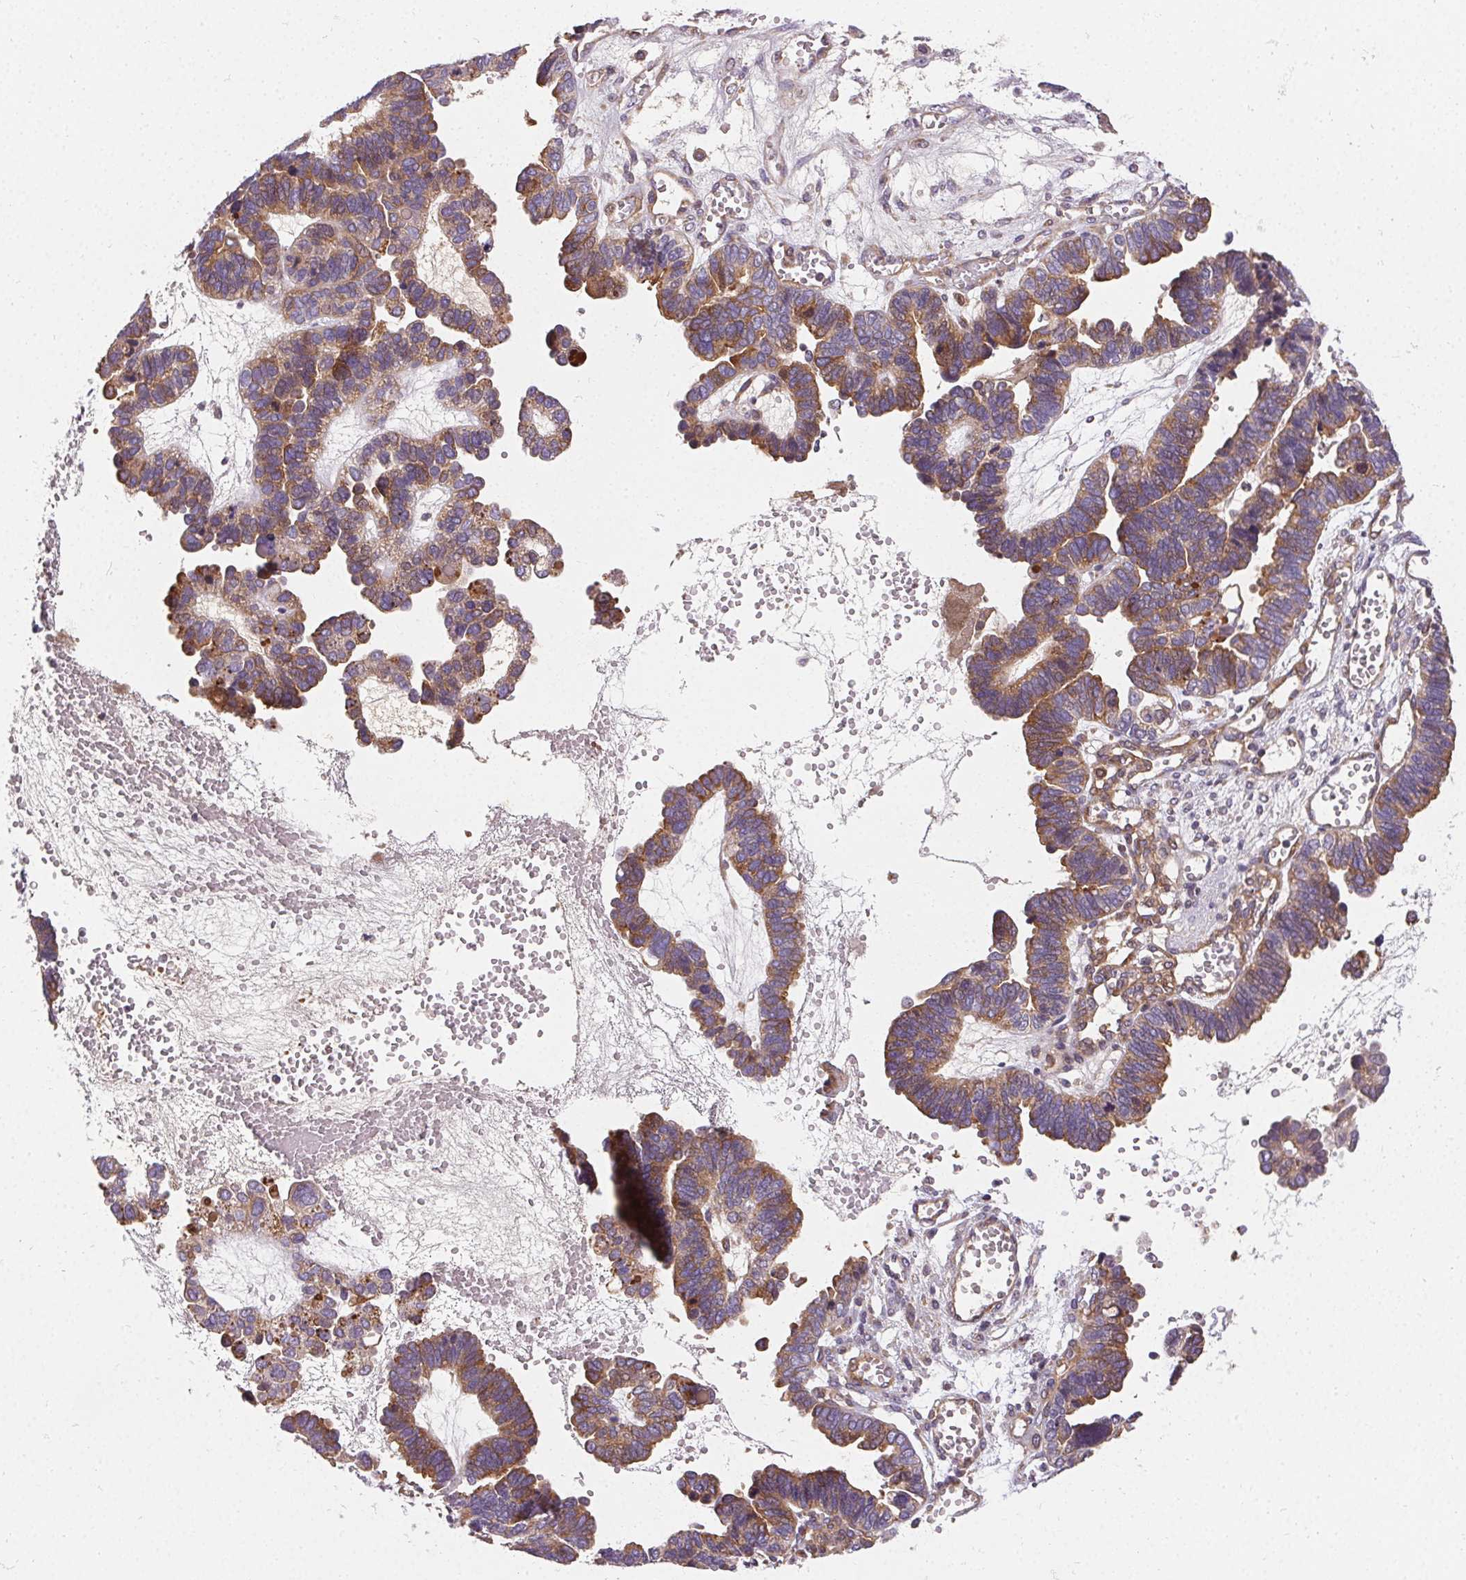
{"staining": {"intensity": "weak", "quantity": ">75%", "location": "cytoplasmic/membranous"}, "tissue": "ovarian cancer", "cell_type": "Tumor cells", "image_type": "cancer", "snomed": [{"axis": "morphology", "description": "Cystadenocarcinoma, serous, NOS"}, {"axis": "topography", "description": "Ovary"}], "caption": "Immunohistochemistry photomicrograph of neoplastic tissue: human ovarian cancer stained using immunohistochemistry reveals low levels of weak protein expression localized specifically in the cytoplasmic/membranous of tumor cells, appearing as a cytoplasmic/membranous brown color.", "gene": "APLP1", "patient": {"sex": "female", "age": 51}}